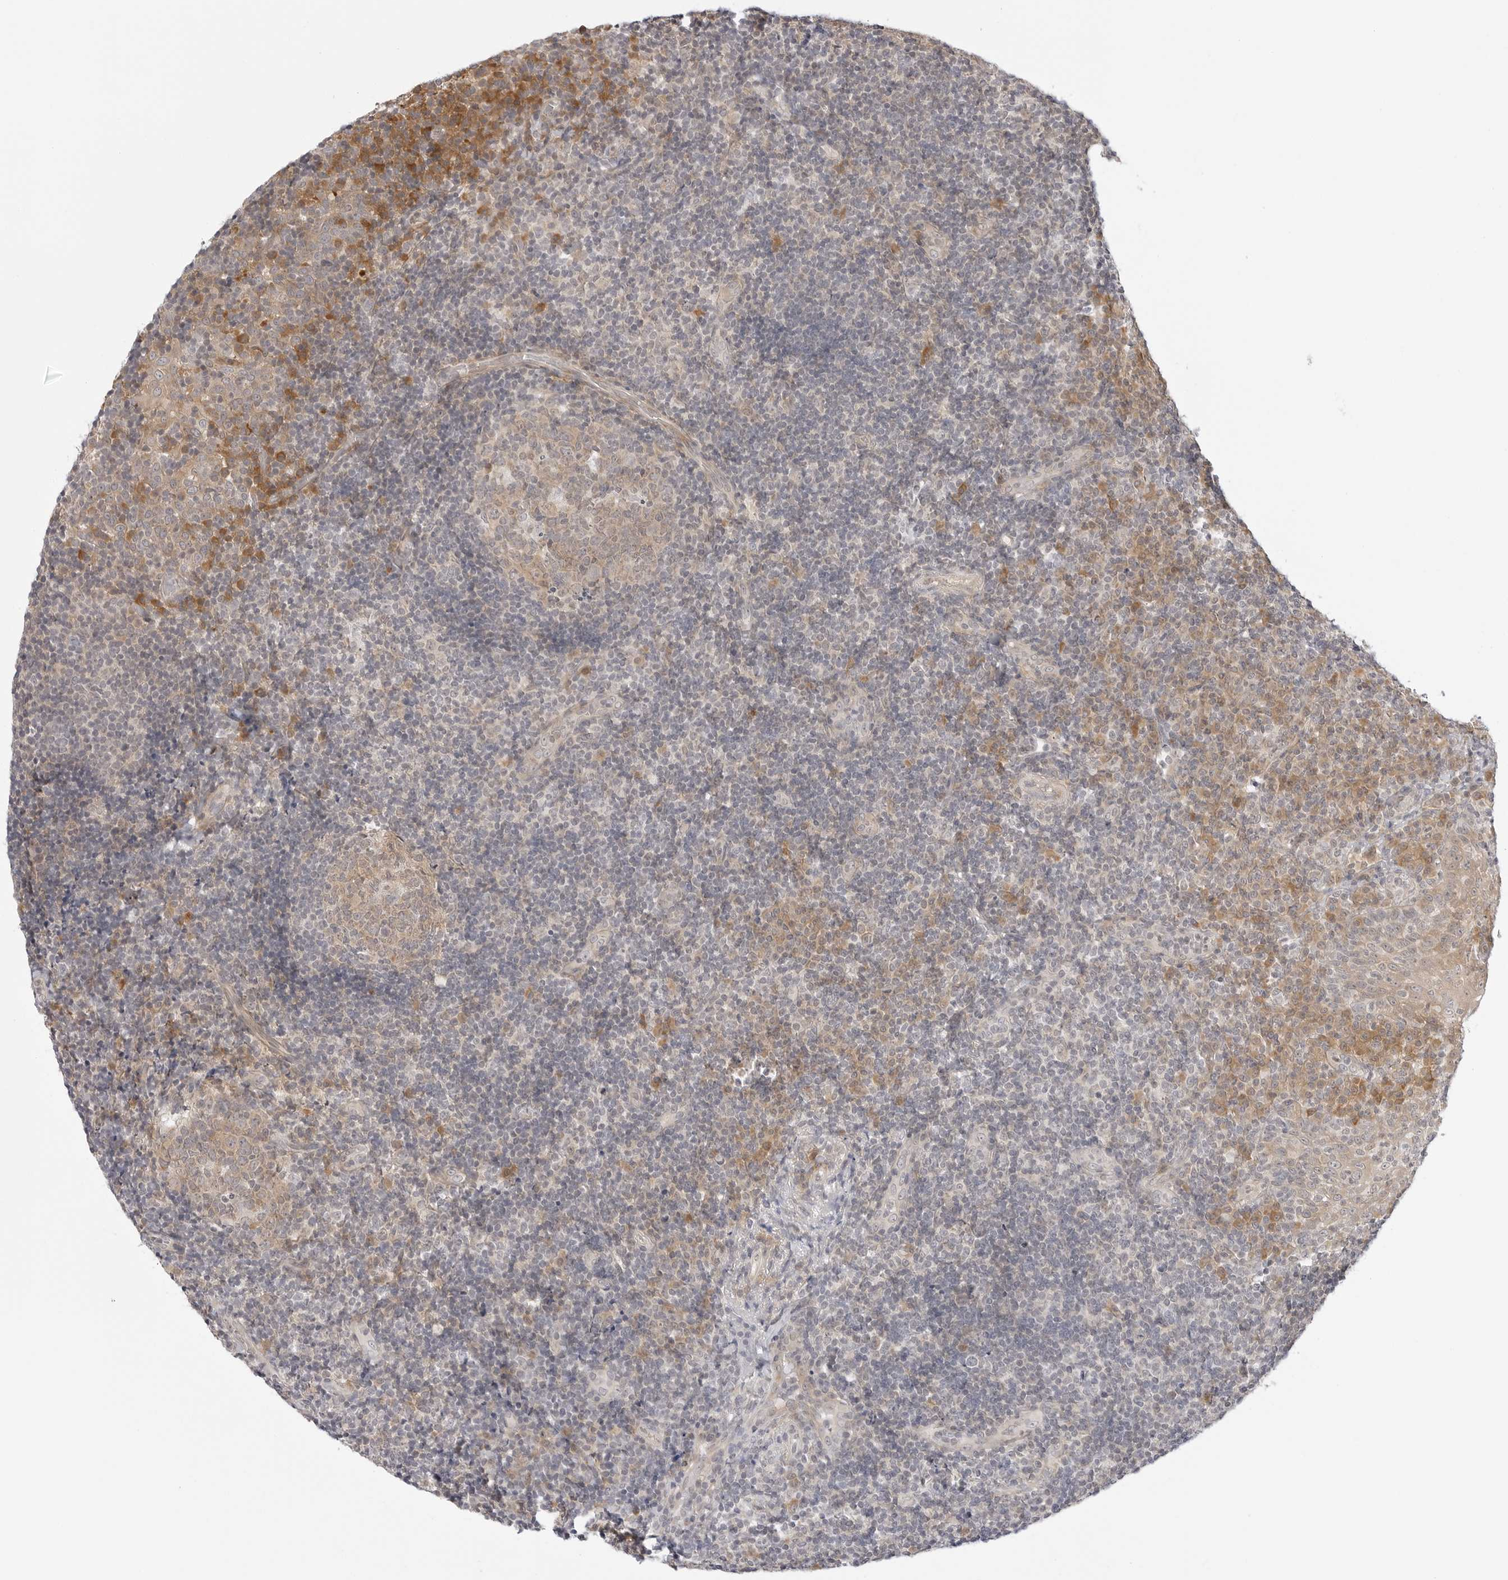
{"staining": {"intensity": "weak", "quantity": ">75%", "location": "cytoplasmic/membranous"}, "tissue": "tonsil", "cell_type": "Germinal center cells", "image_type": "normal", "snomed": [{"axis": "morphology", "description": "Normal tissue, NOS"}, {"axis": "topography", "description": "Tonsil"}], "caption": "Immunohistochemical staining of unremarkable human tonsil displays low levels of weak cytoplasmic/membranous staining in about >75% of germinal center cells. (Brightfield microscopy of DAB IHC at high magnification).", "gene": "TCP1", "patient": {"sex": "female", "age": 40}}